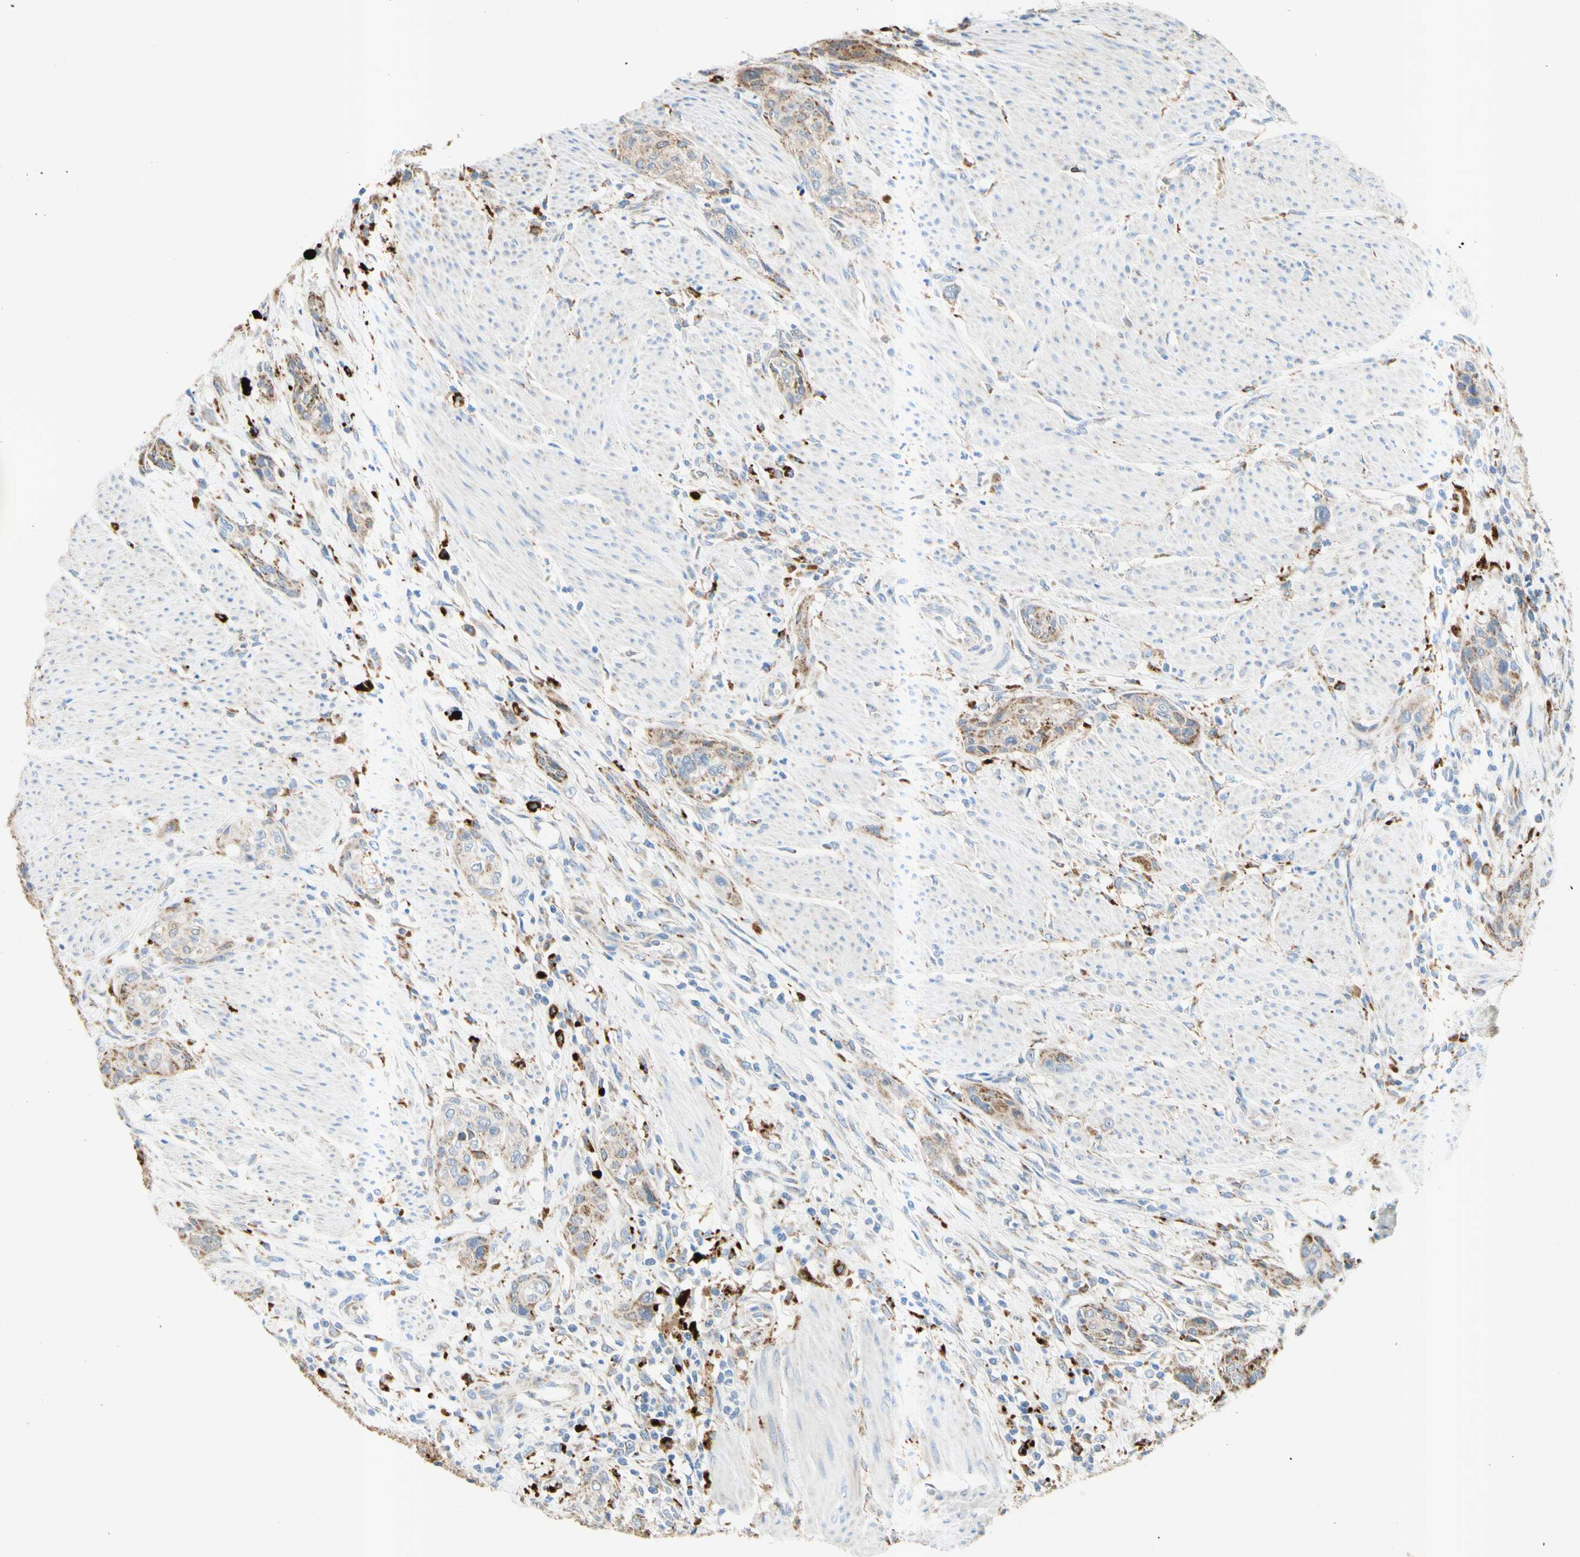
{"staining": {"intensity": "moderate", "quantity": "25%-75%", "location": "cytoplasmic/membranous"}, "tissue": "urothelial cancer", "cell_type": "Tumor cells", "image_type": "cancer", "snomed": [{"axis": "morphology", "description": "Urothelial carcinoma, High grade"}, {"axis": "topography", "description": "Urinary bladder"}], "caption": "Protein expression analysis of human urothelial cancer reveals moderate cytoplasmic/membranous staining in about 25%-75% of tumor cells. (DAB = brown stain, brightfield microscopy at high magnification).", "gene": "URB2", "patient": {"sex": "male", "age": 35}}